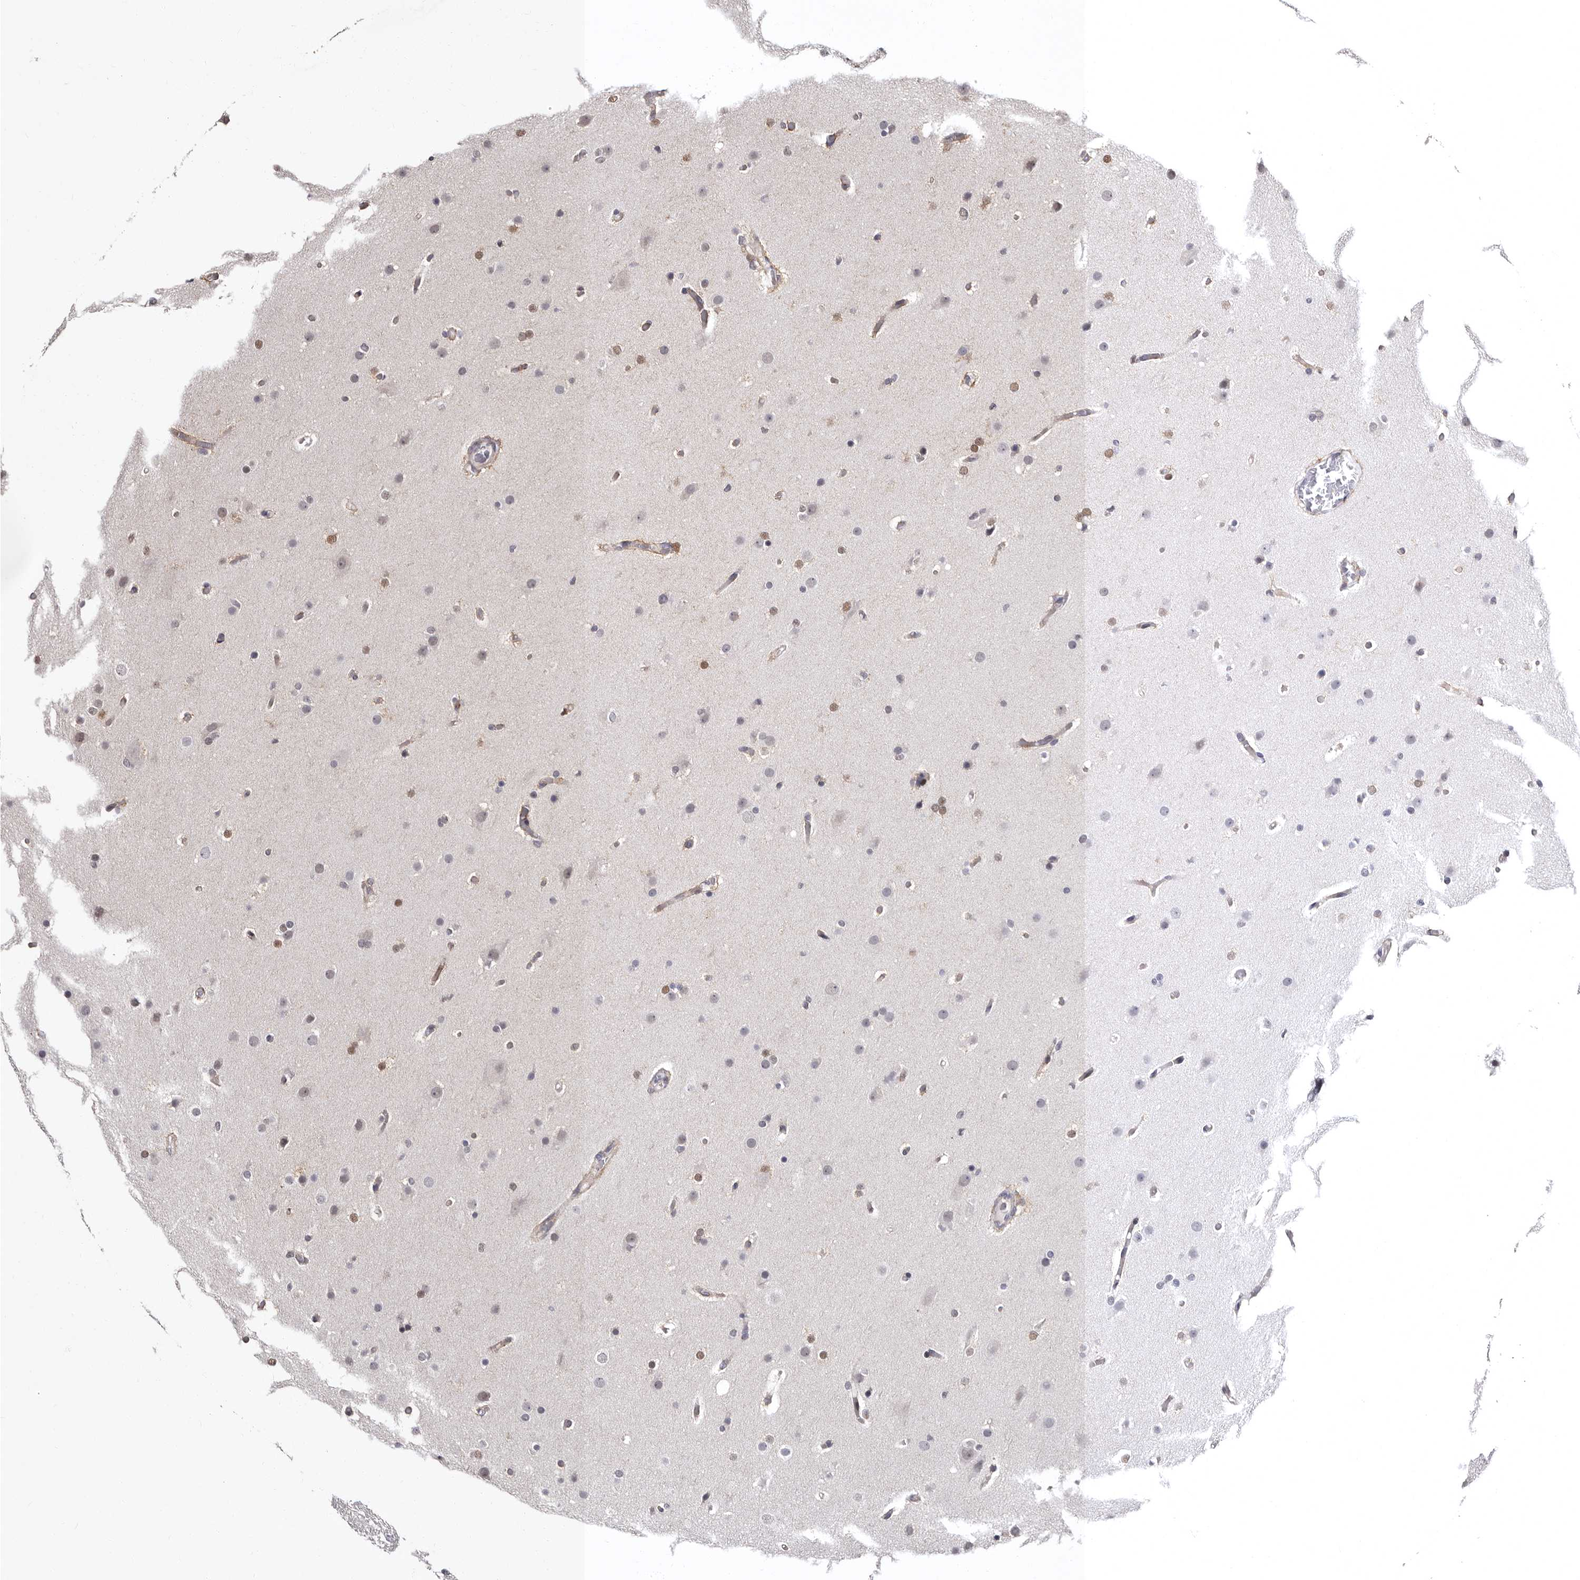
{"staining": {"intensity": "negative", "quantity": "none", "location": "none"}, "tissue": "glioma", "cell_type": "Tumor cells", "image_type": "cancer", "snomed": [{"axis": "morphology", "description": "Glioma, malignant, High grade"}, {"axis": "topography", "description": "Cerebral cortex"}], "caption": "An immunohistochemistry (IHC) histopathology image of high-grade glioma (malignant) is shown. There is no staining in tumor cells of high-grade glioma (malignant). (DAB (3,3'-diaminobenzidine) immunohistochemistry (IHC) visualized using brightfield microscopy, high magnification).", "gene": "PHF20L1", "patient": {"sex": "female", "age": 36}}